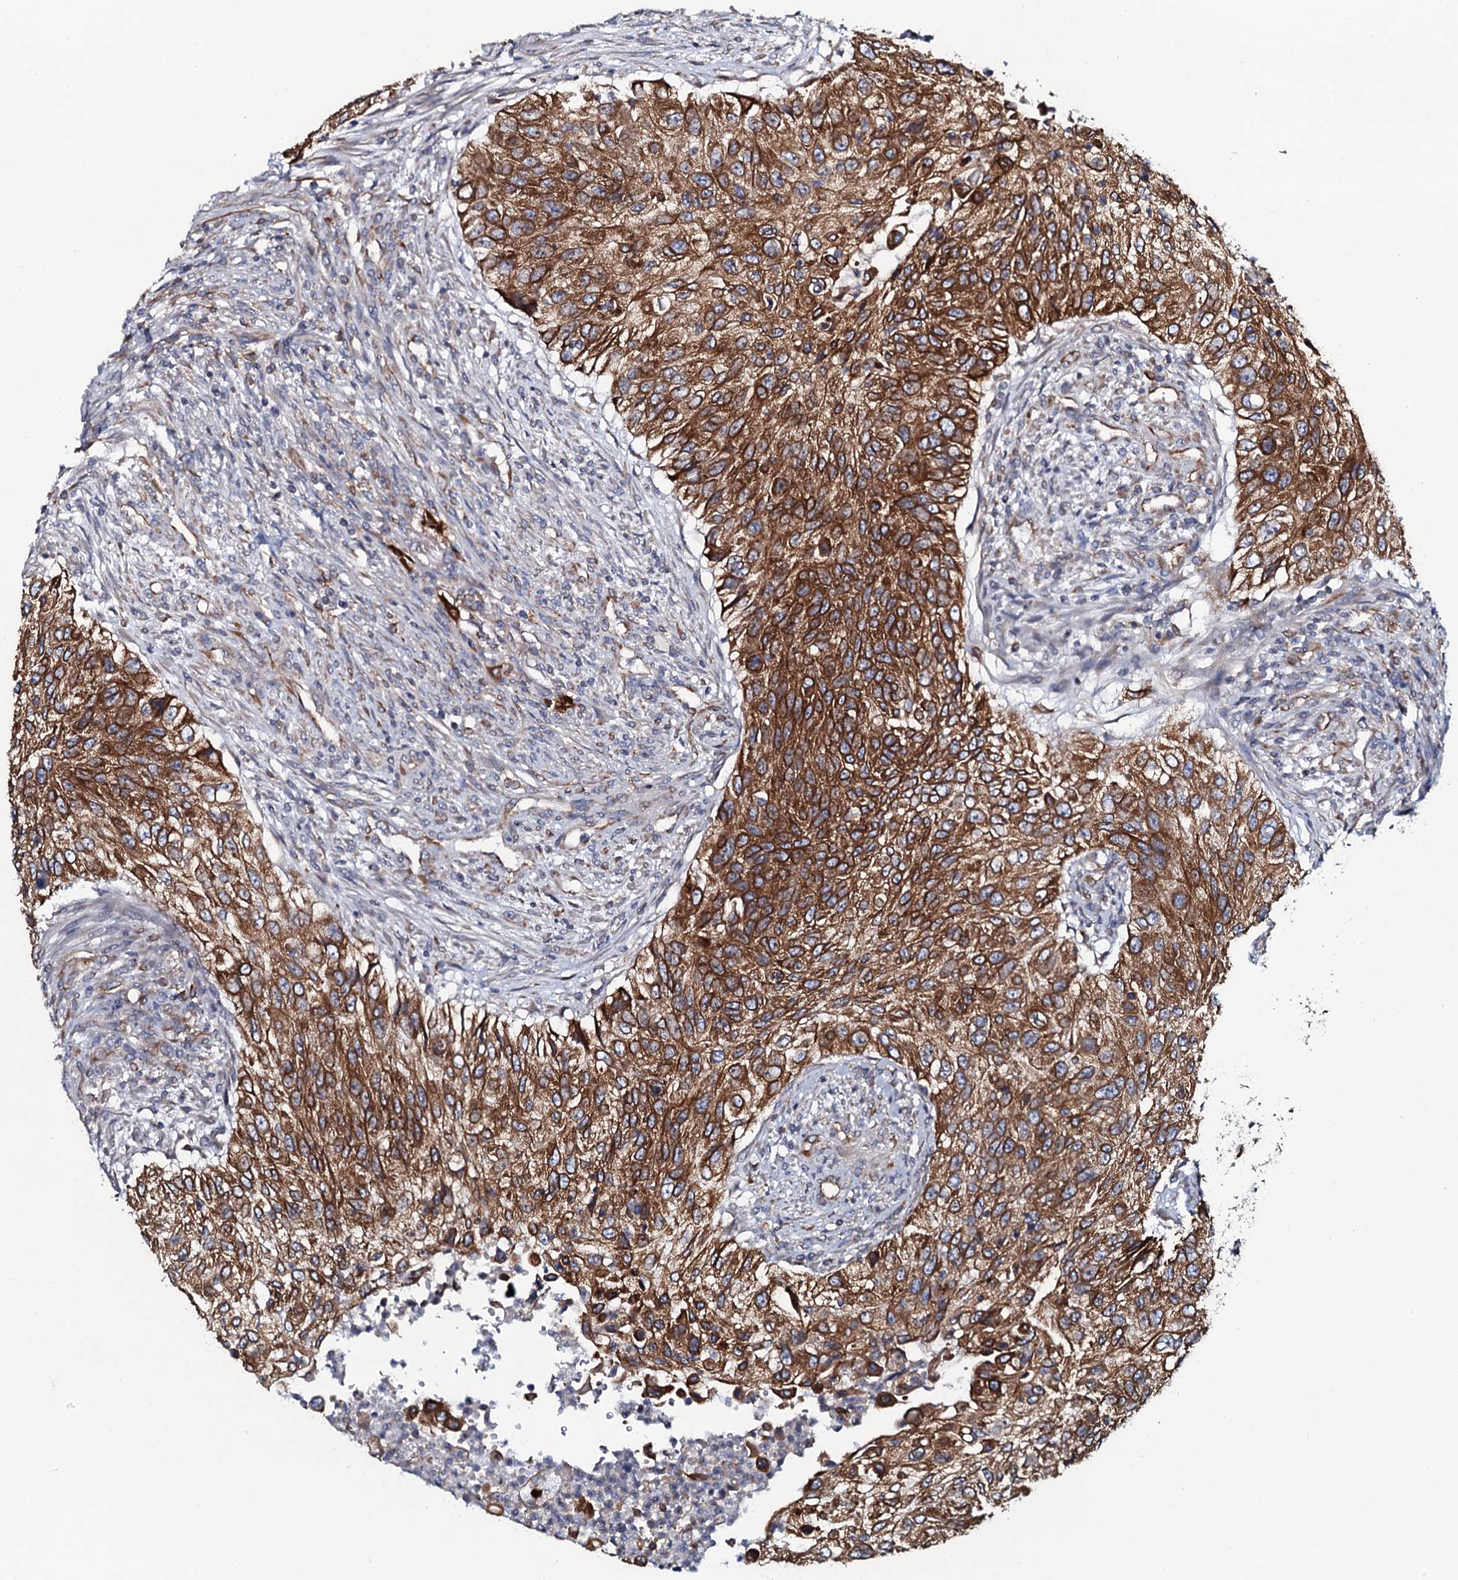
{"staining": {"intensity": "strong", "quantity": ">75%", "location": "cytoplasmic/membranous"}, "tissue": "urothelial cancer", "cell_type": "Tumor cells", "image_type": "cancer", "snomed": [{"axis": "morphology", "description": "Urothelial carcinoma, High grade"}, {"axis": "topography", "description": "Urinary bladder"}], "caption": "Immunohistochemical staining of human urothelial cancer demonstrates strong cytoplasmic/membranous protein expression in about >75% of tumor cells. Using DAB (3,3'-diaminobenzidine) (brown) and hematoxylin (blue) stains, captured at high magnification using brightfield microscopy.", "gene": "TMEM151A", "patient": {"sex": "female", "age": 60}}